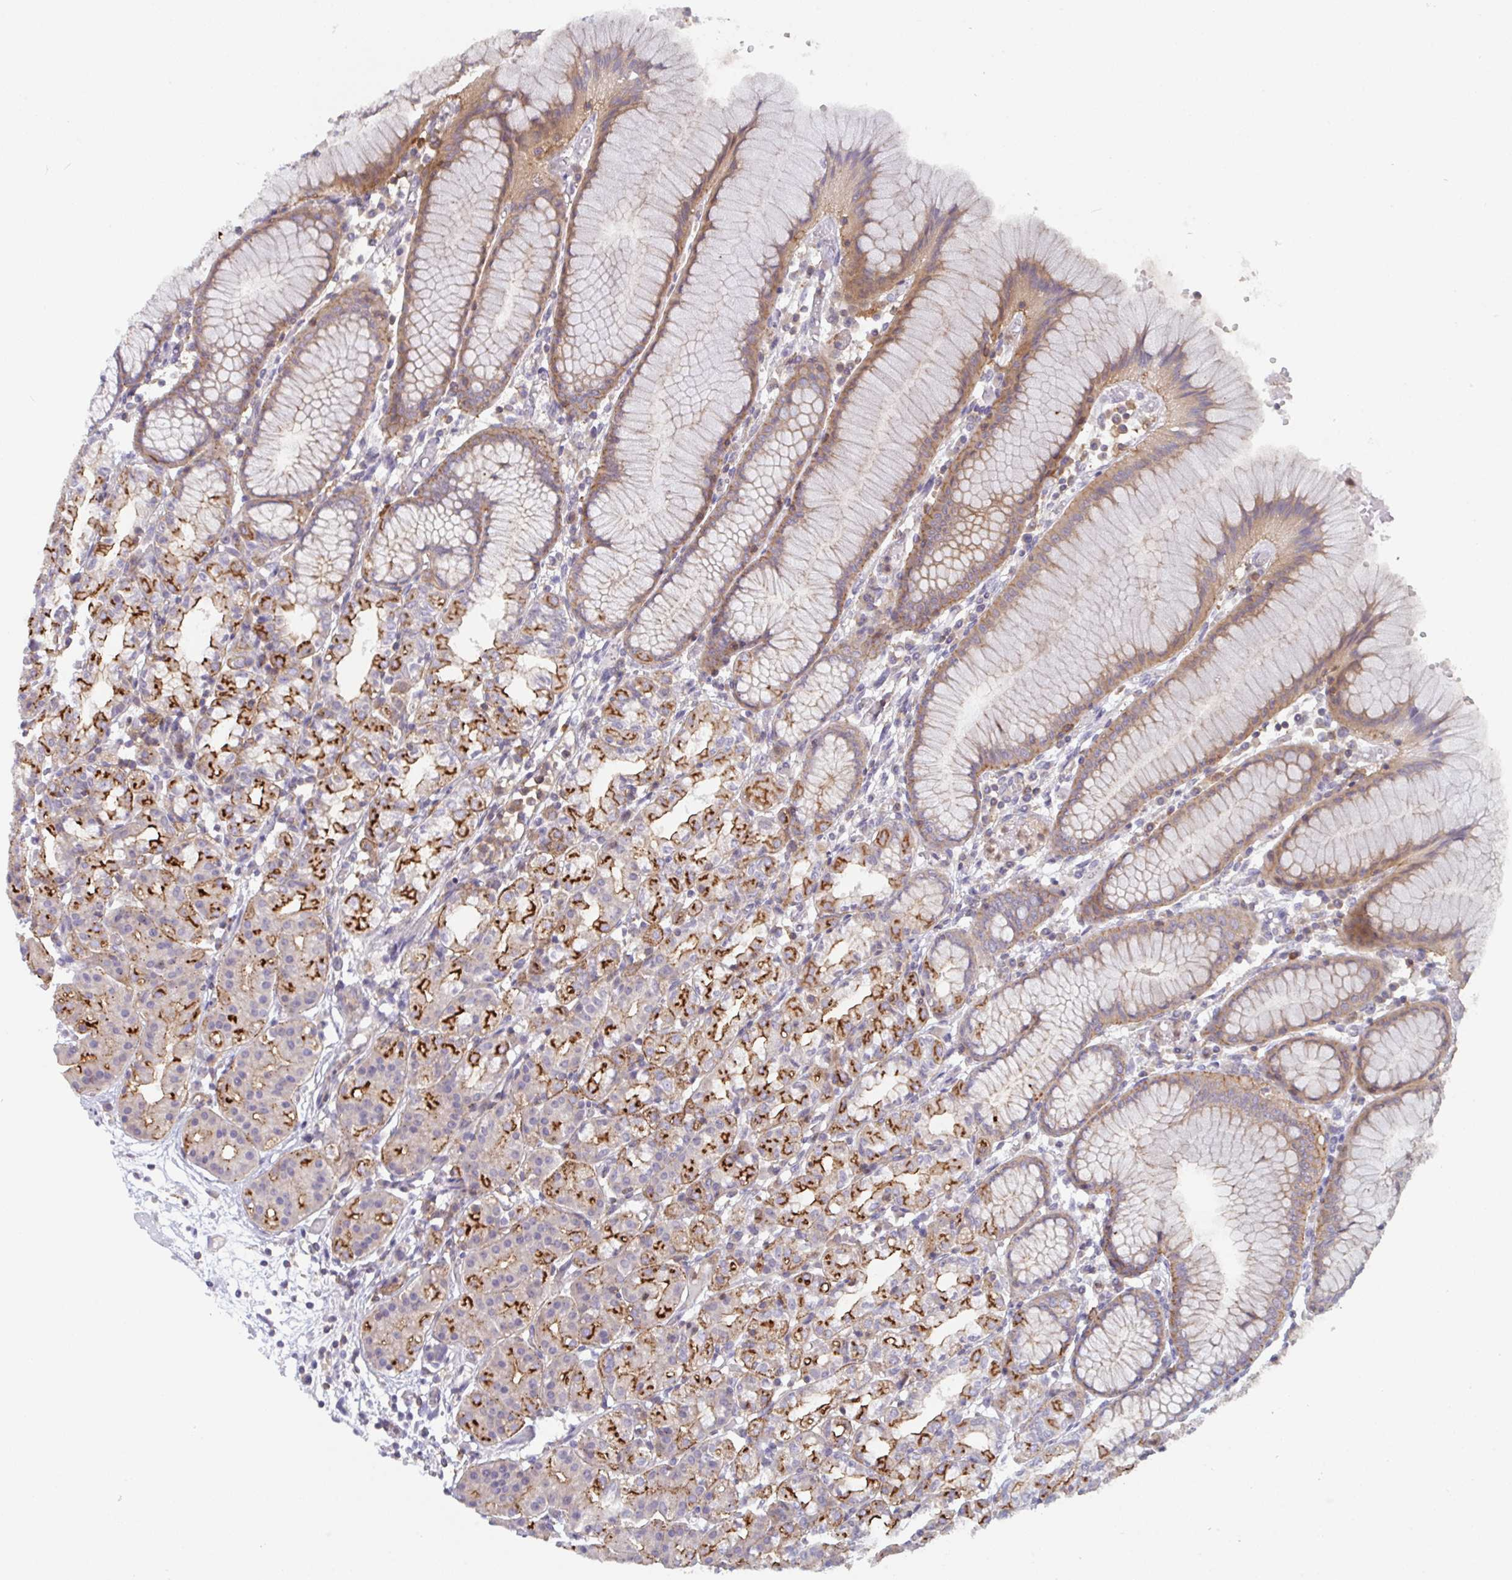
{"staining": {"intensity": "strong", "quantity": "25%-75%", "location": "cytoplasmic/membranous"}, "tissue": "stomach", "cell_type": "Glandular cells", "image_type": "normal", "snomed": [{"axis": "morphology", "description": "Normal tissue, NOS"}, {"axis": "topography", "description": "Stomach"}], "caption": "Immunohistochemical staining of normal stomach displays high levels of strong cytoplasmic/membranous staining in approximately 25%-75% of glandular cells.", "gene": "DISP2", "patient": {"sex": "female", "age": 57}}